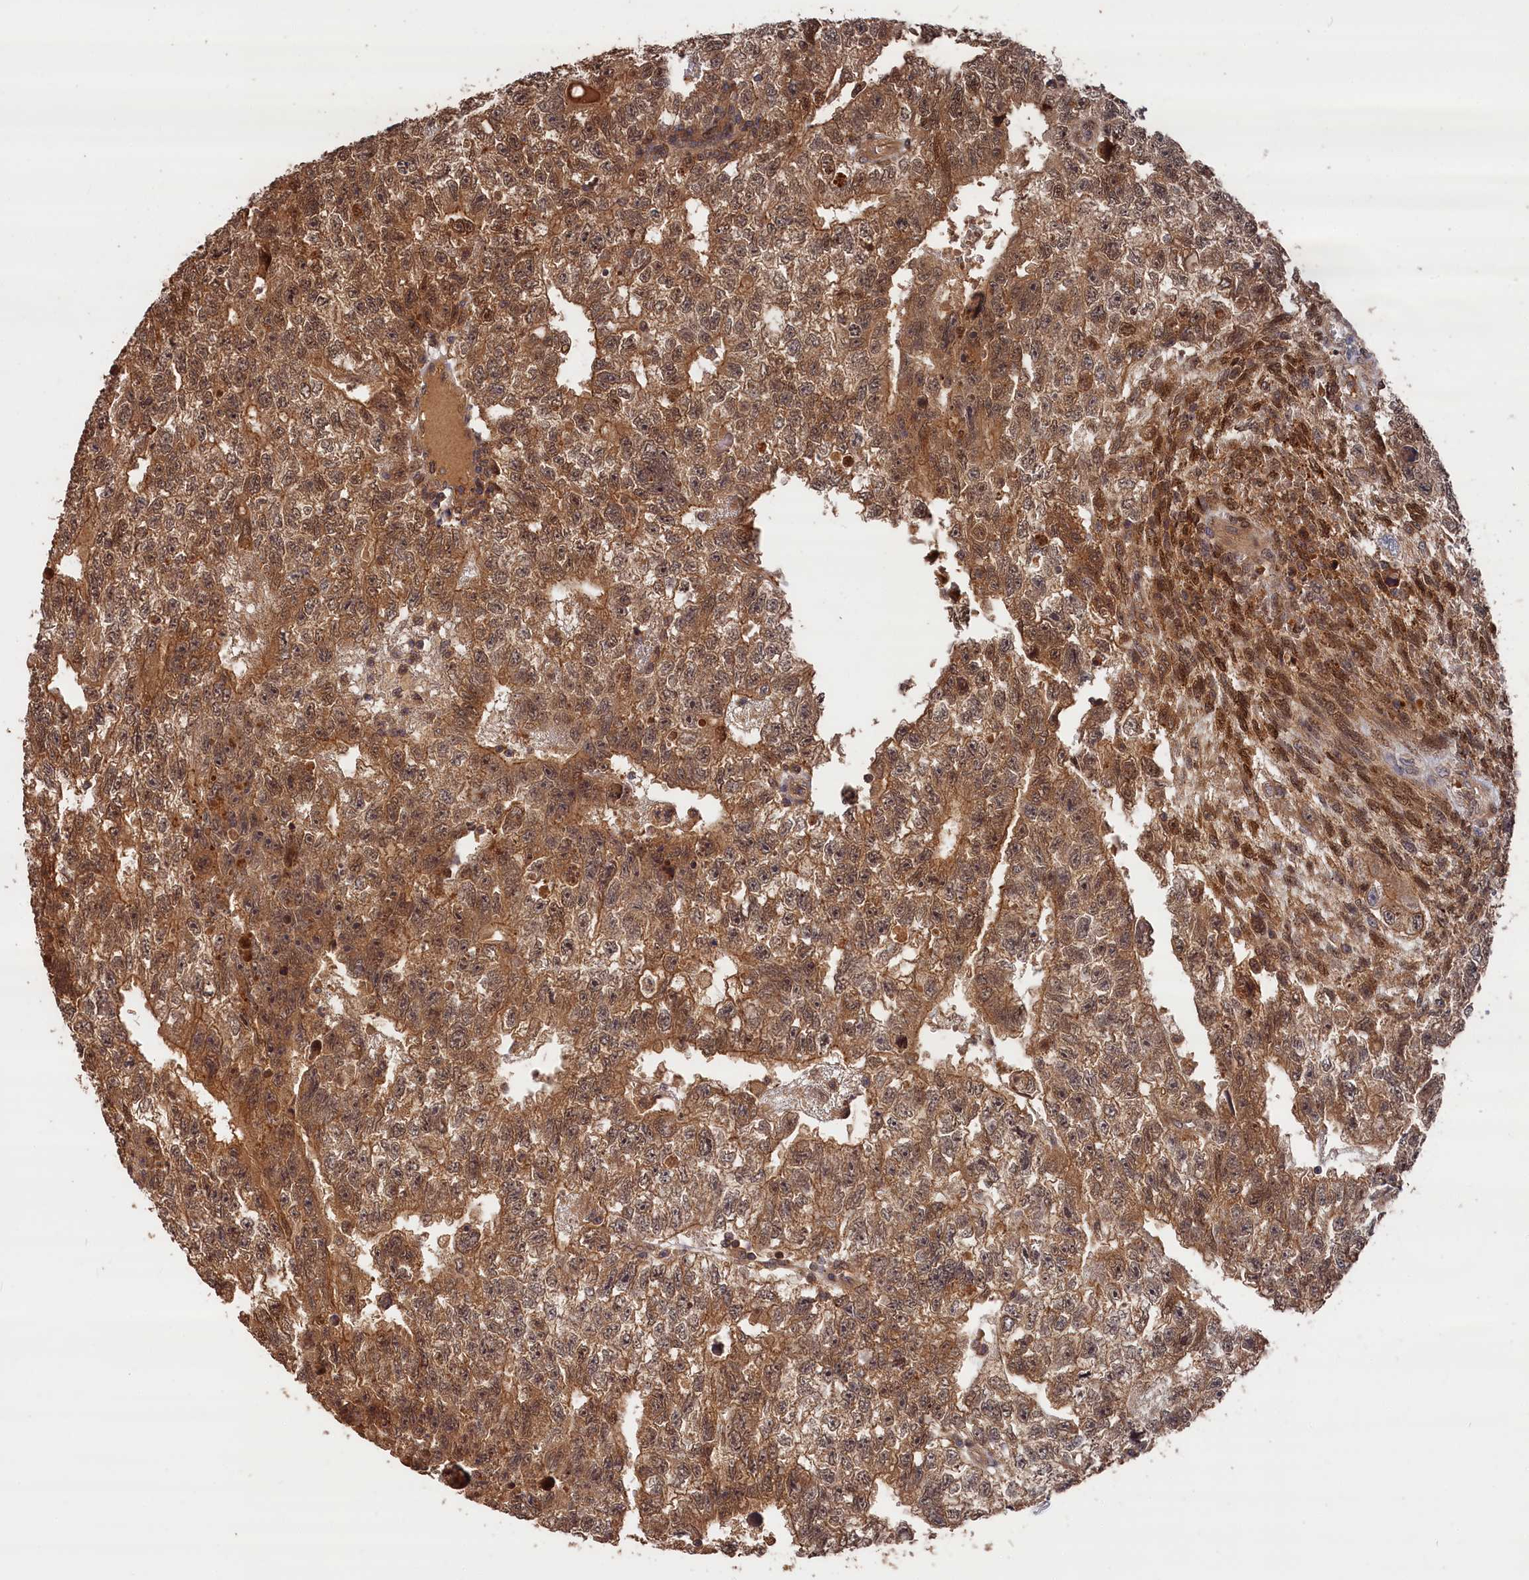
{"staining": {"intensity": "moderate", "quantity": ">75%", "location": "cytoplasmic/membranous"}, "tissue": "testis cancer", "cell_type": "Tumor cells", "image_type": "cancer", "snomed": [{"axis": "morphology", "description": "Carcinoma, Embryonal, NOS"}, {"axis": "topography", "description": "Testis"}], "caption": "Embryonal carcinoma (testis) stained with DAB immunohistochemistry exhibits medium levels of moderate cytoplasmic/membranous positivity in about >75% of tumor cells. The staining is performed using DAB (3,3'-diaminobenzidine) brown chromogen to label protein expression. The nuclei are counter-stained blue using hematoxylin.", "gene": "RMI2", "patient": {"sex": "male", "age": 26}}